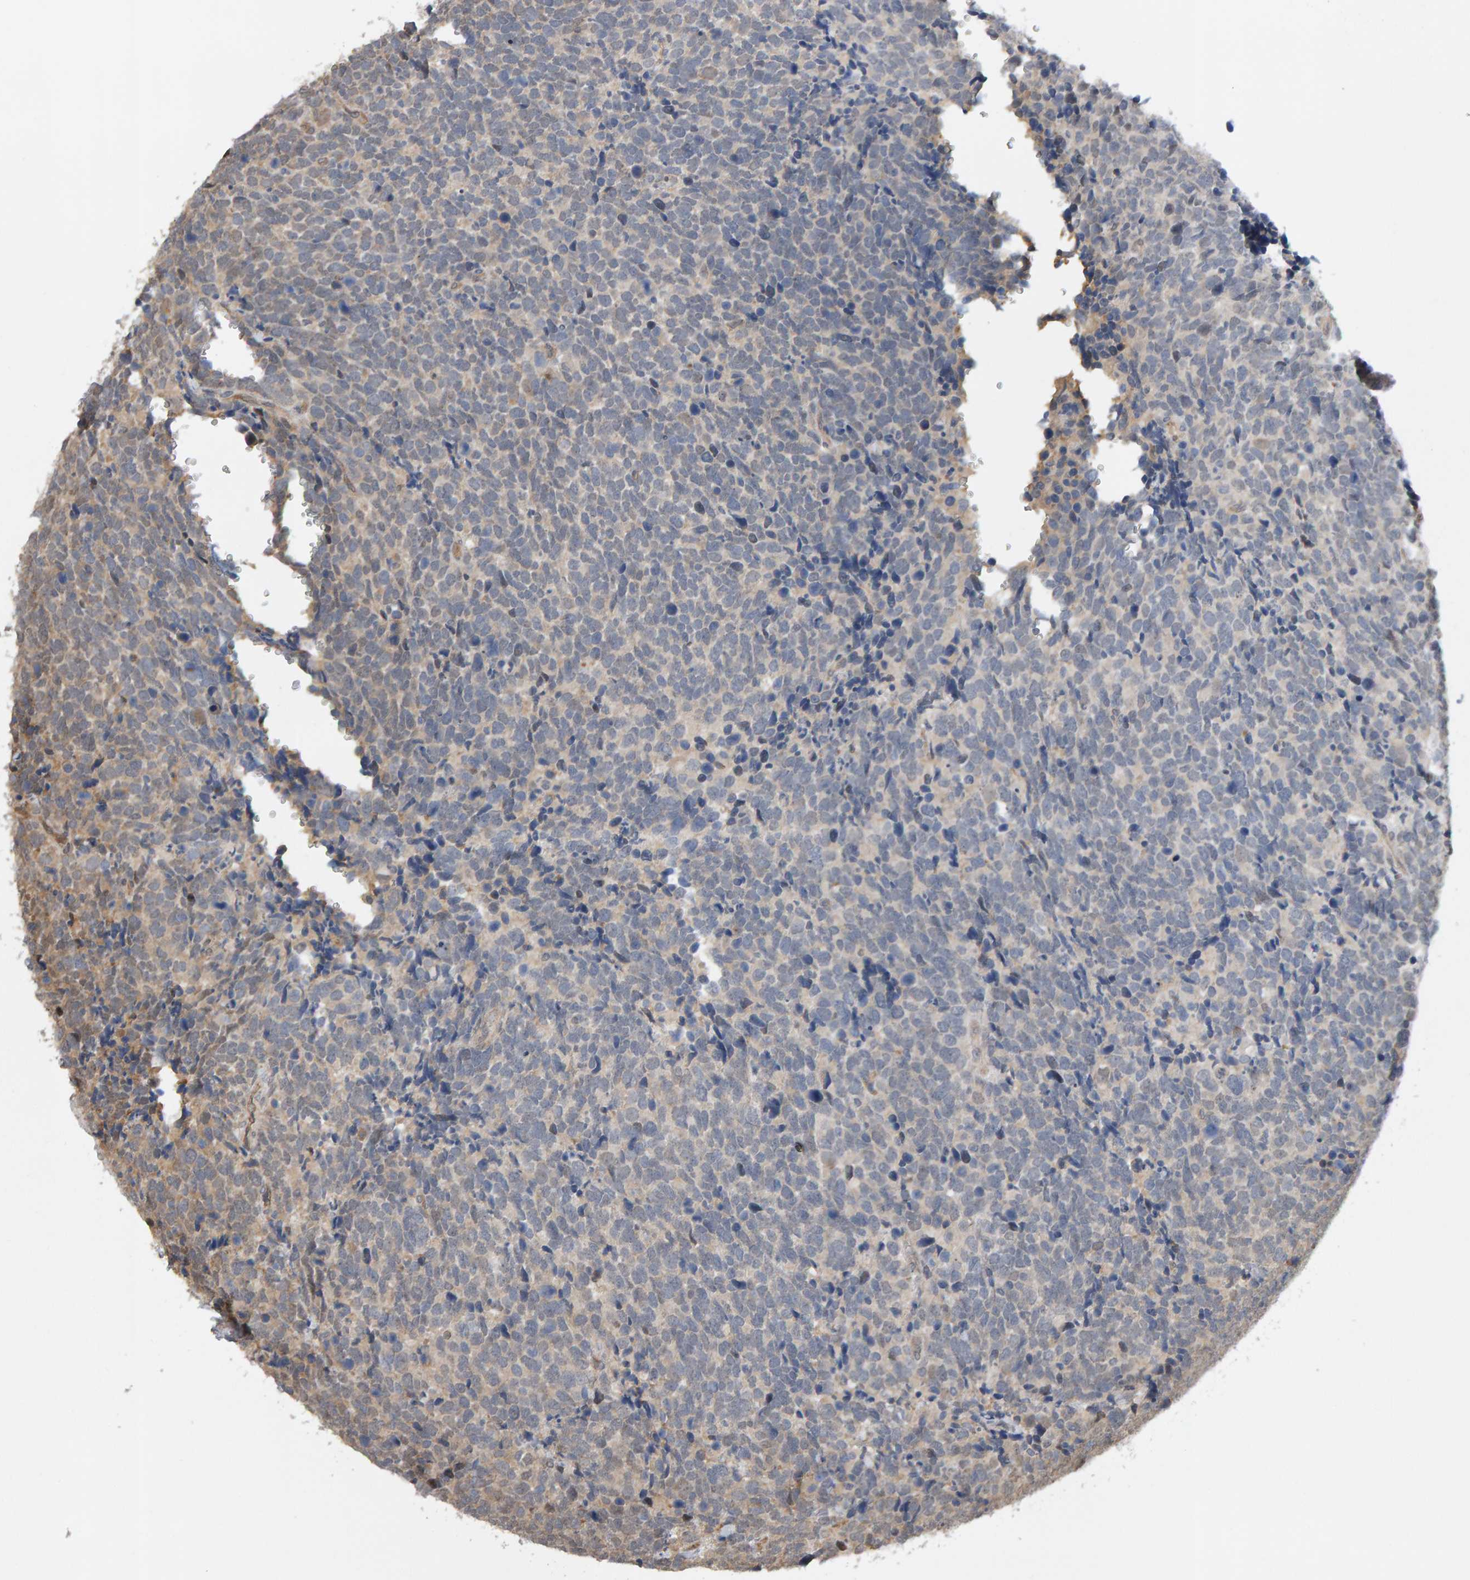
{"staining": {"intensity": "negative", "quantity": "none", "location": "none"}, "tissue": "urothelial cancer", "cell_type": "Tumor cells", "image_type": "cancer", "snomed": [{"axis": "morphology", "description": "Urothelial carcinoma, High grade"}, {"axis": "topography", "description": "Urinary bladder"}], "caption": "Immunohistochemistry (IHC) photomicrograph of high-grade urothelial carcinoma stained for a protein (brown), which exhibits no expression in tumor cells.", "gene": "COASY", "patient": {"sex": "female", "age": 82}}